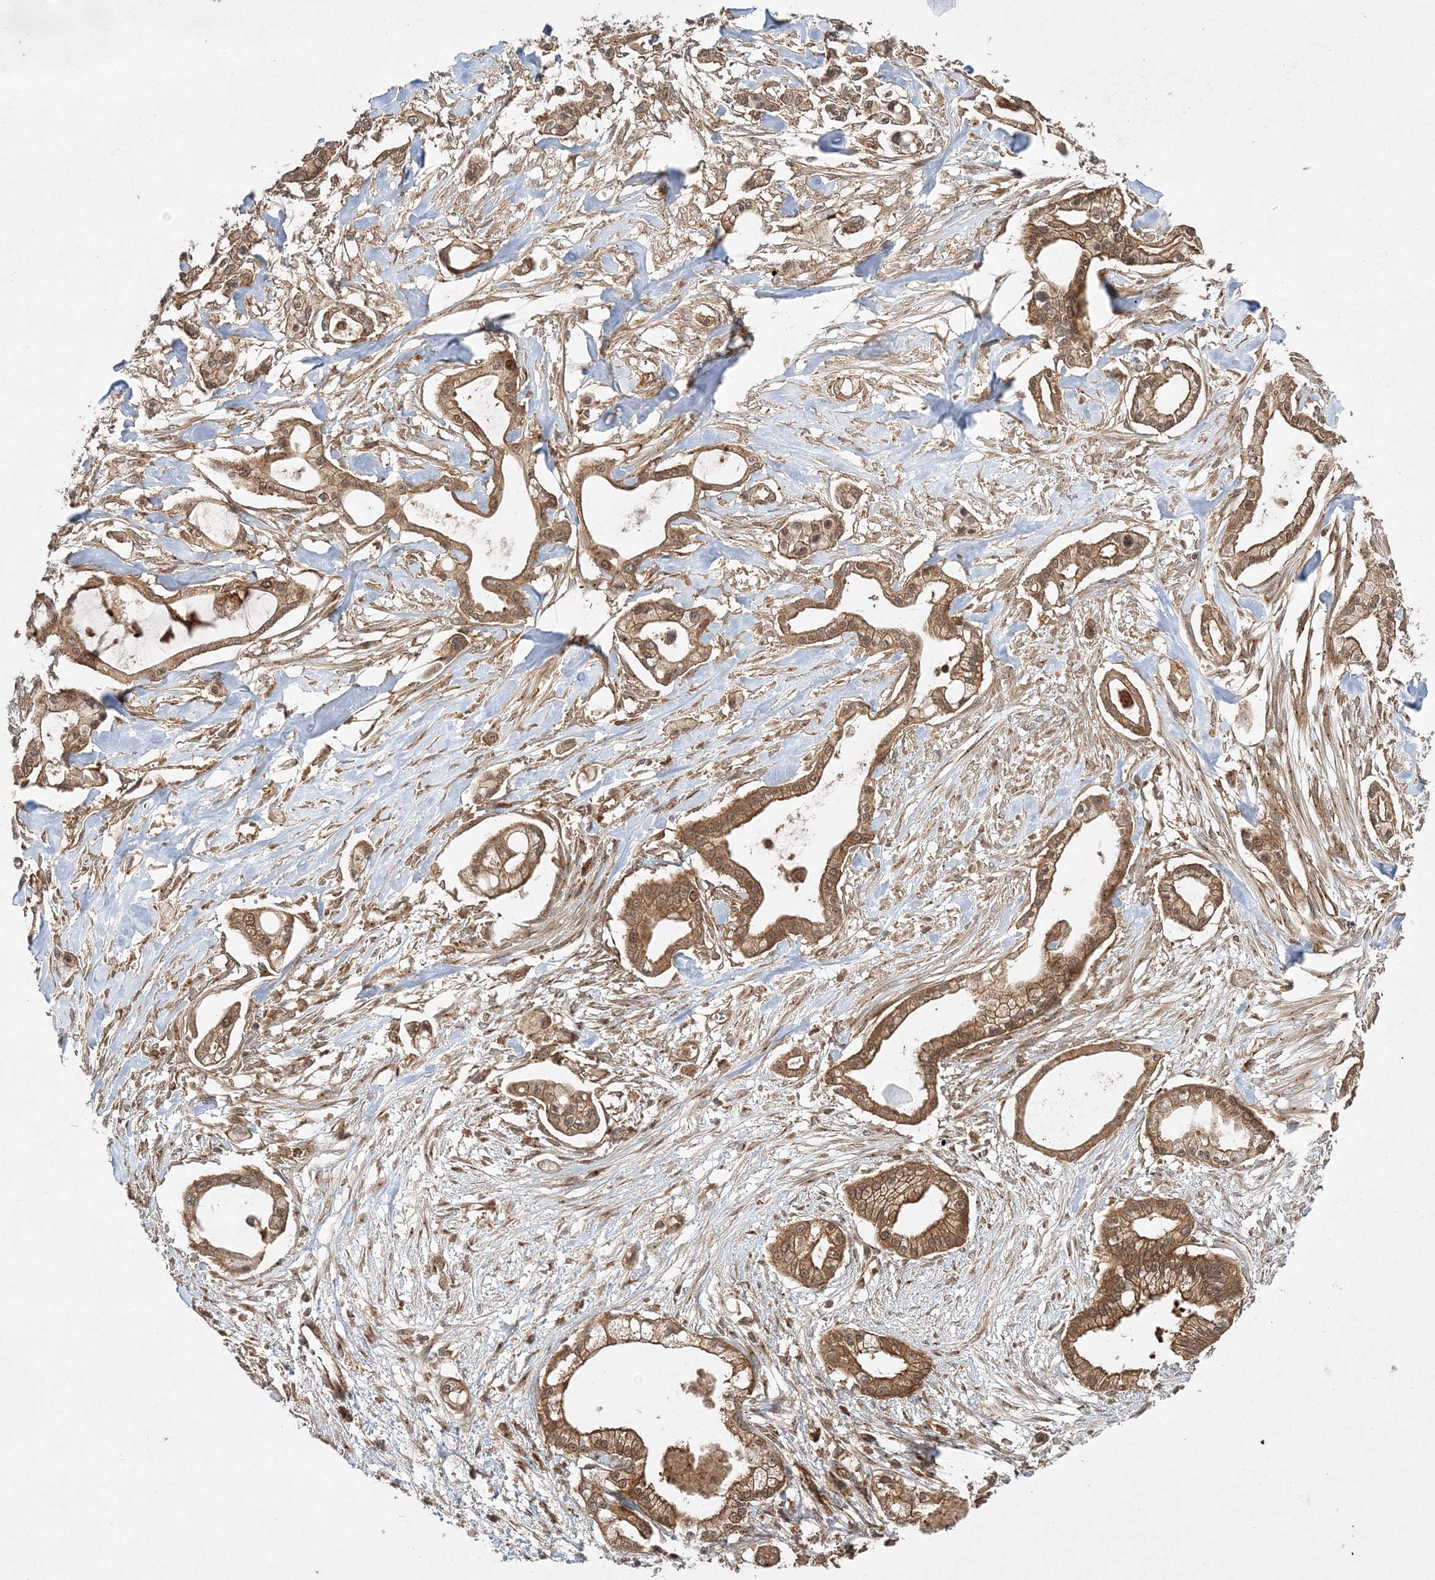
{"staining": {"intensity": "moderate", "quantity": ">75%", "location": "cytoplasmic/membranous"}, "tissue": "pancreatic cancer", "cell_type": "Tumor cells", "image_type": "cancer", "snomed": [{"axis": "morphology", "description": "Adenocarcinoma, NOS"}, {"axis": "topography", "description": "Pancreas"}], "caption": "IHC image of adenocarcinoma (pancreatic) stained for a protein (brown), which reveals medium levels of moderate cytoplasmic/membranous expression in about >75% of tumor cells.", "gene": "WDR37", "patient": {"sex": "male", "age": 68}}